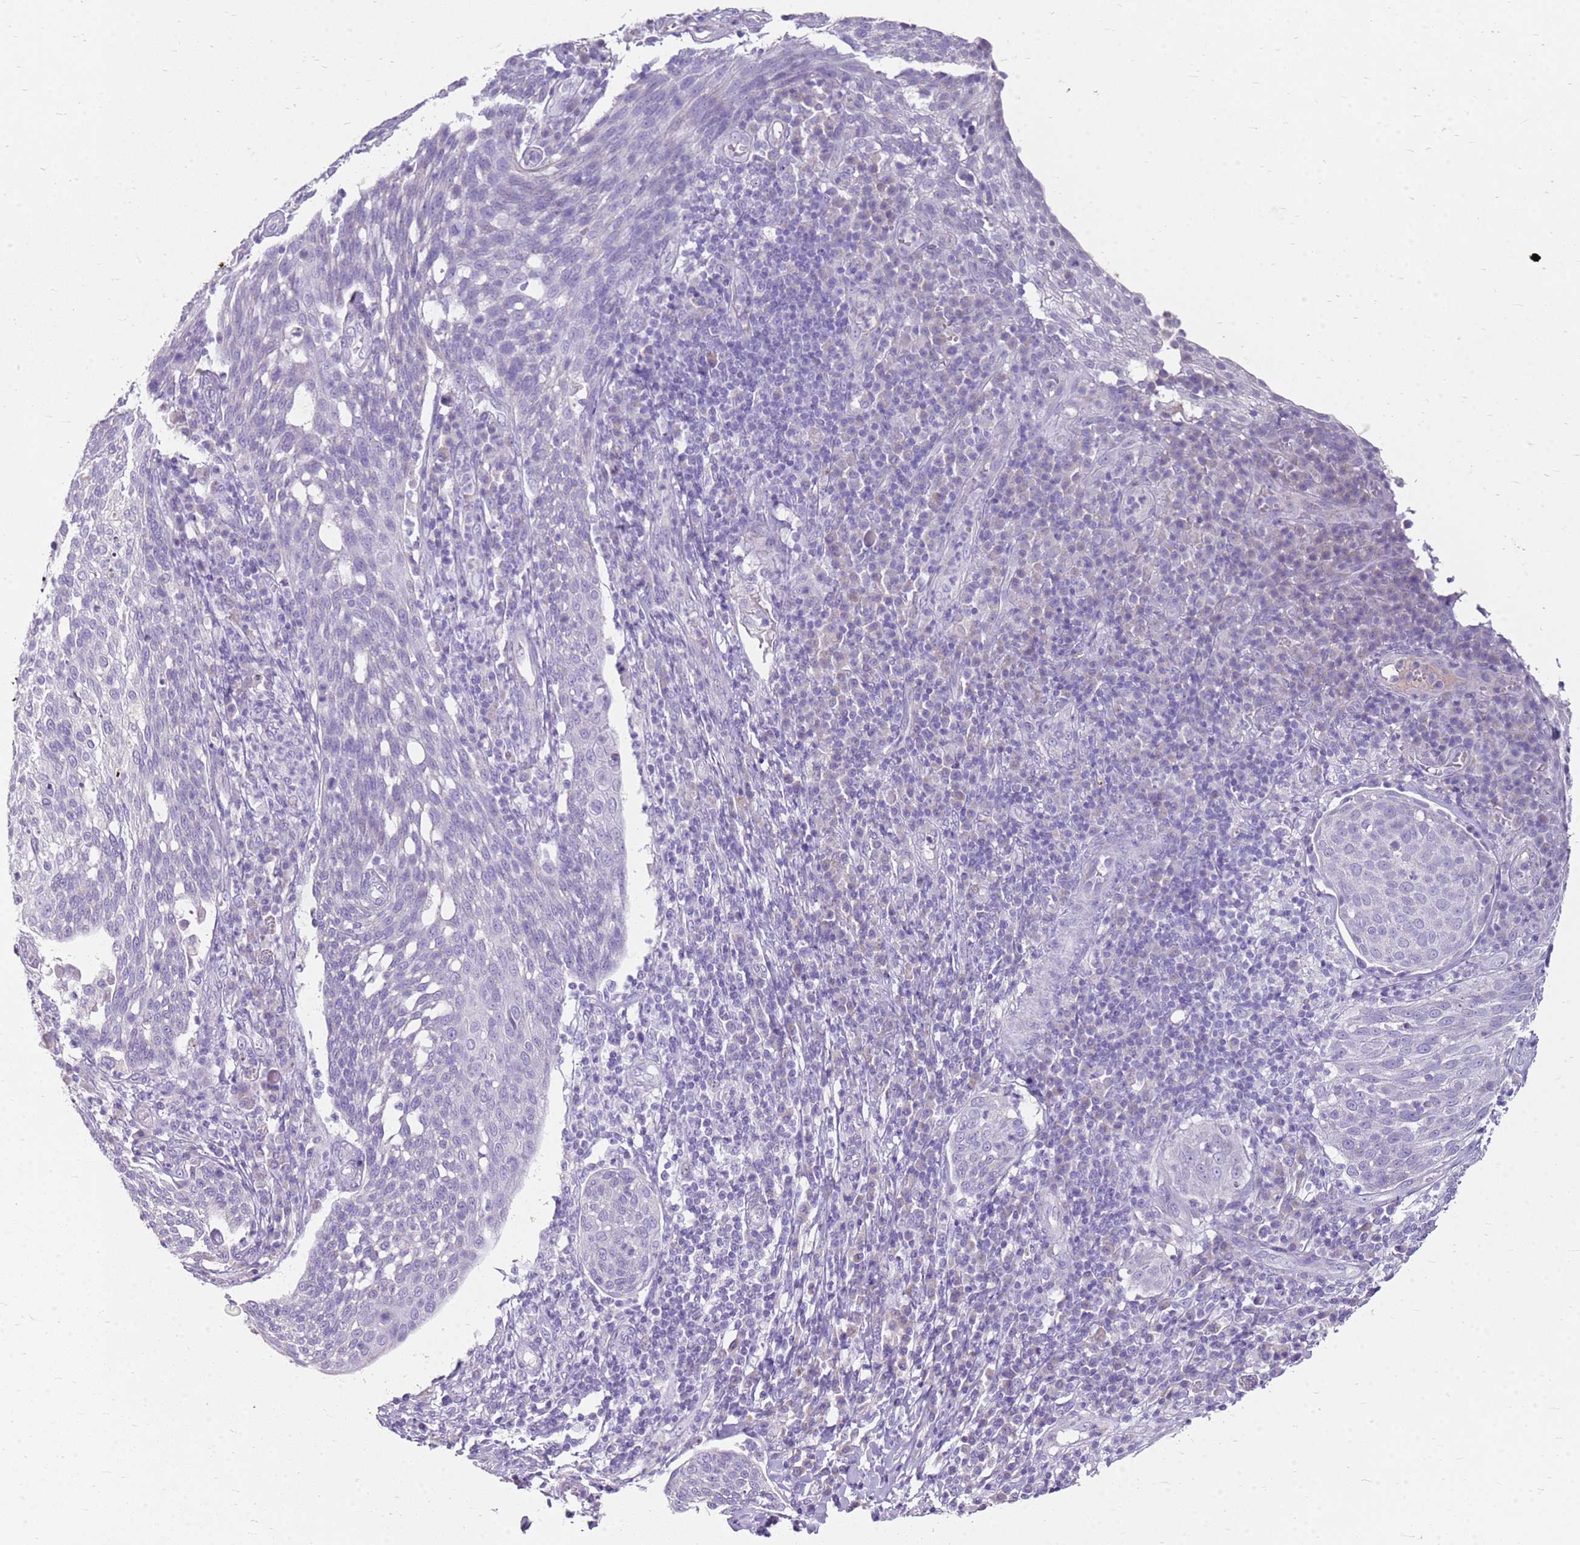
{"staining": {"intensity": "negative", "quantity": "none", "location": "none"}, "tissue": "cervical cancer", "cell_type": "Tumor cells", "image_type": "cancer", "snomed": [{"axis": "morphology", "description": "Squamous cell carcinoma, NOS"}, {"axis": "topography", "description": "Cervix"}], "caption": "An image of cervical cancer (squamous cell carcinoma) stained for a protein reveals no brown staining in tumor cells. (DAB (3,3'-diaminobenzidine) immunohistochemistry visualized using brightfield microscopy, high magnification).", "gene": "FABP2", "patient": {"sex": "female", "age": 34}}